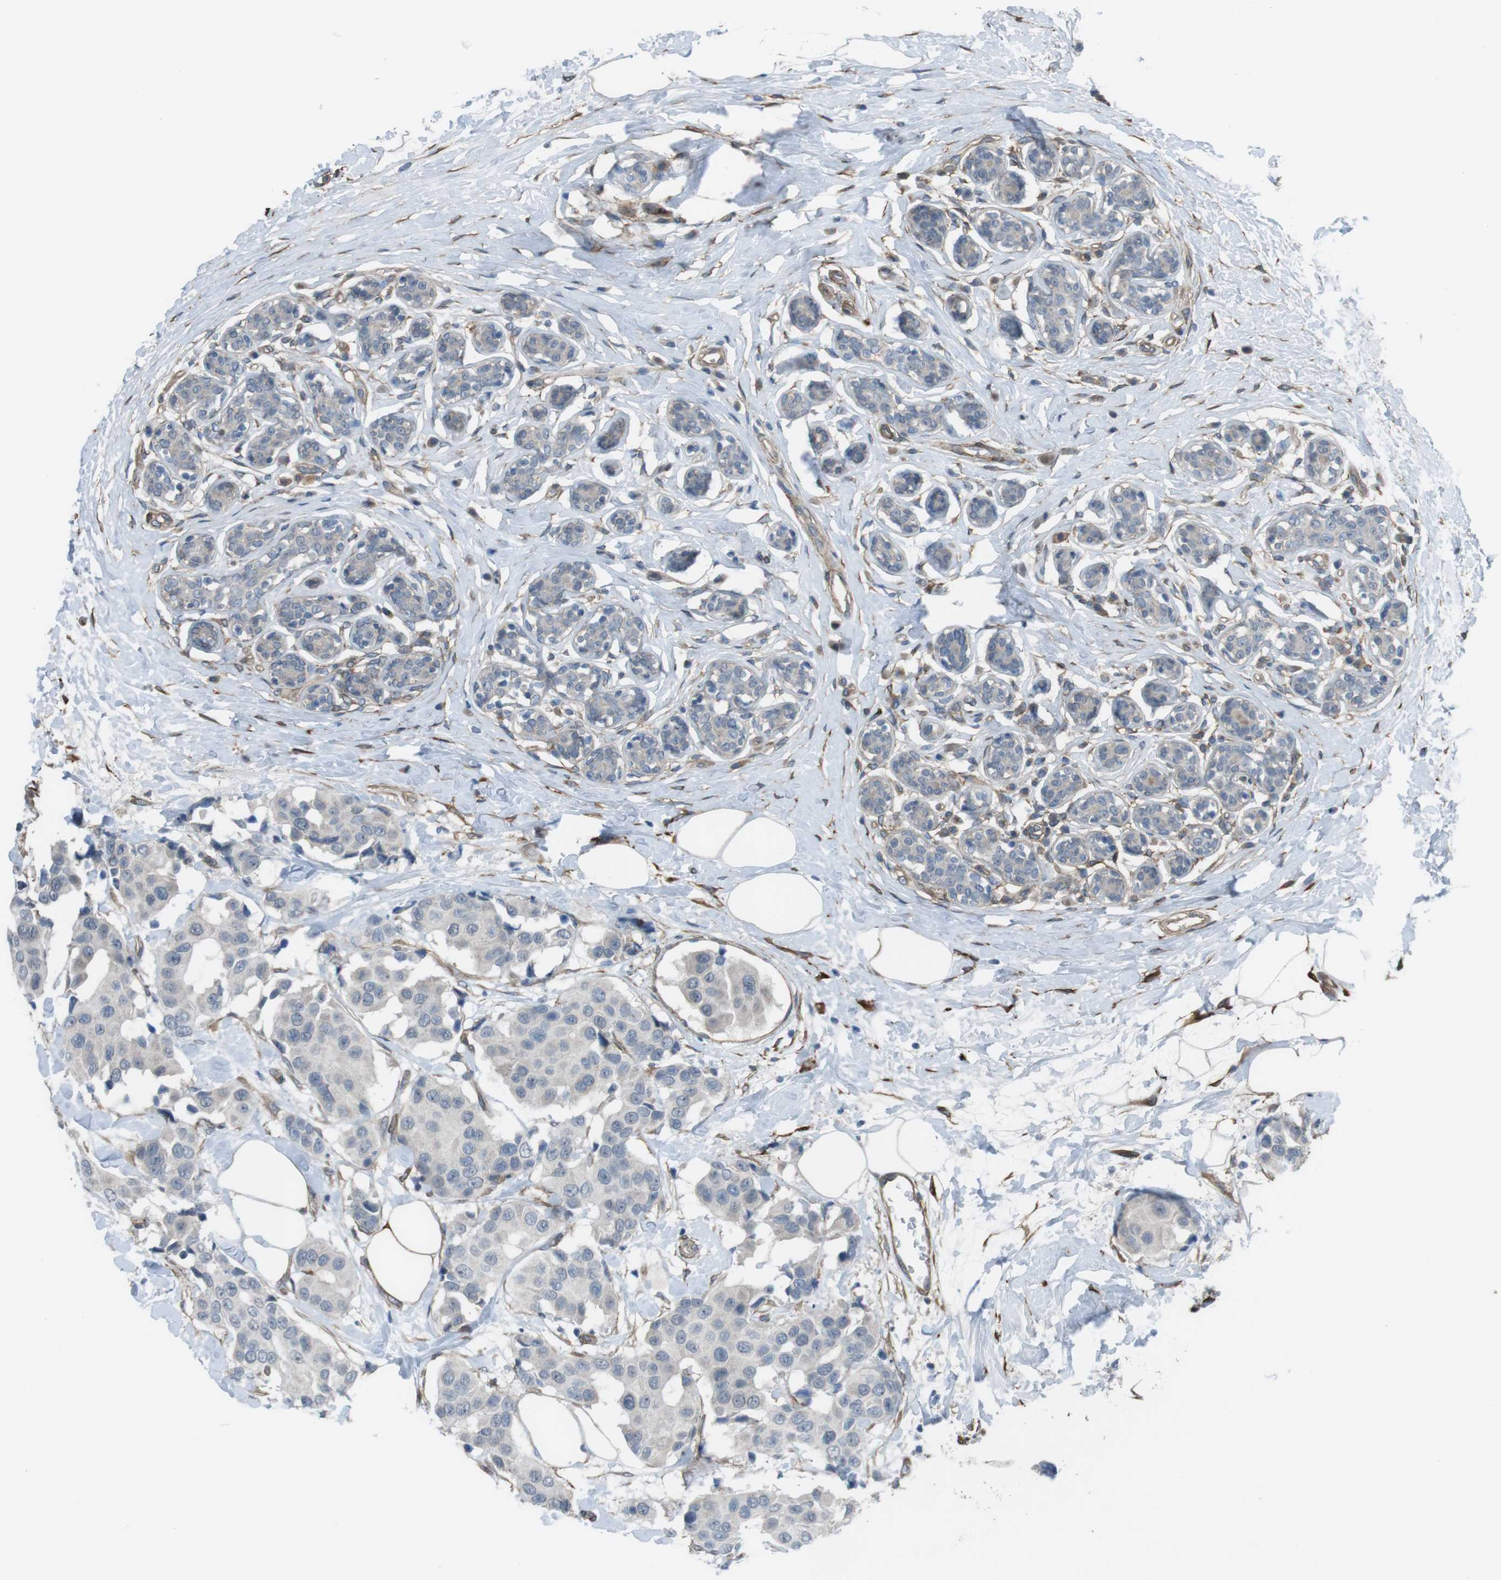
{"staining": {"intensity": "negative", "quantity": "none", "location": "none"}, "tissue": "breast cancer", "cell_type": "Tumor cells", "image_type": "cancer", "snomed": [{"axis": "morphology", "description": "Normal tissue, NOS"}, {"axis": "morphology", "description": "Duct carcinoma"}, {"axis": "topography", "description": "Breast"}], "caption": "Immunohistochemistry histopathology image of human intraductal carcinoma (breast) stained for a protein (brown), which exhibits no positivity in tumor cells.", "gene": "ANK2", "patient": {"sex": "female", "age": 39}}